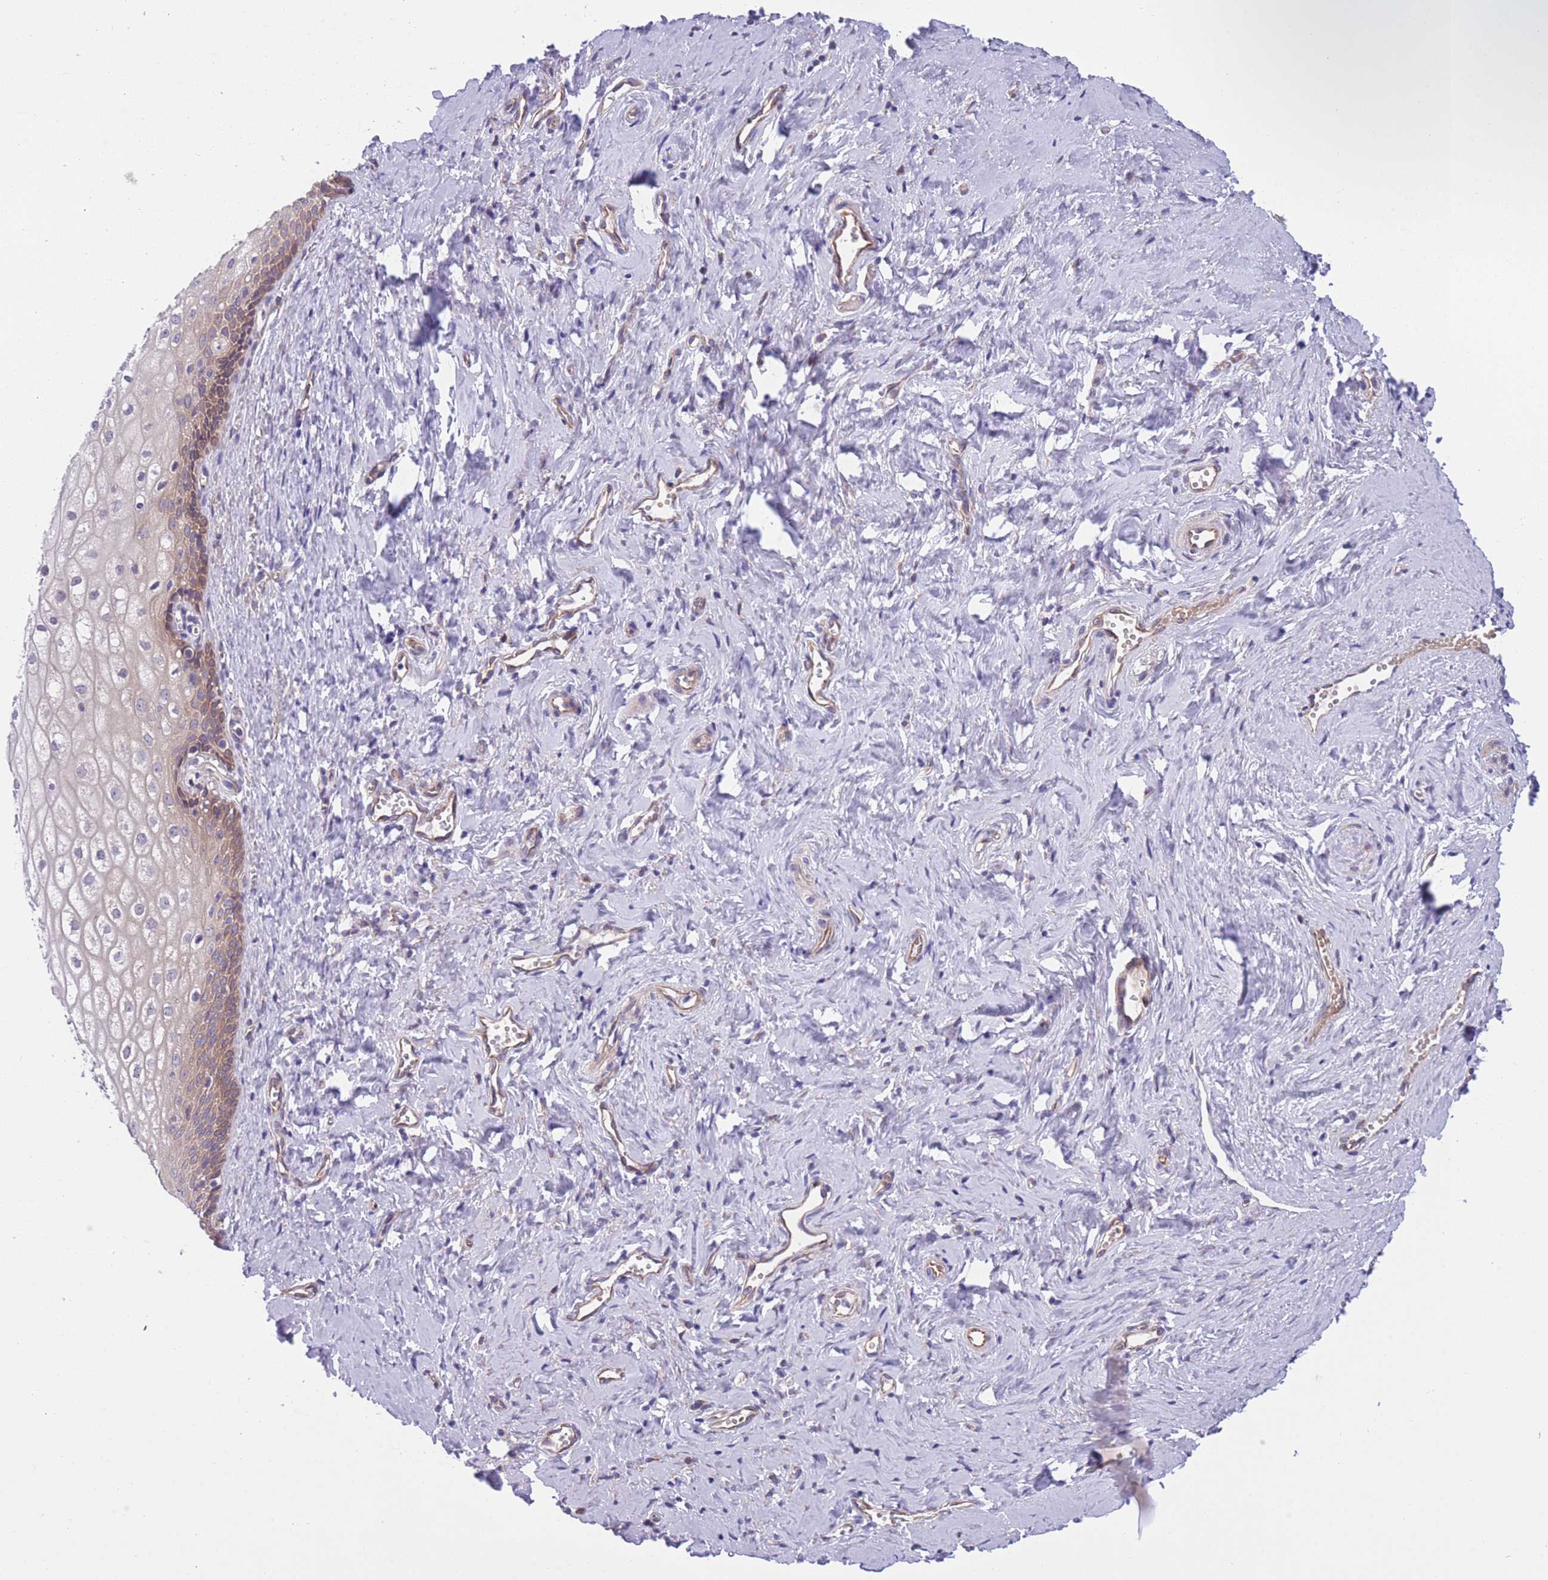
{"staining": {"intensity": "moderate", "quantity": "<25%", "location": "cytoplasmic/membranous"}, "tissue": "vagina", "cell_type": "Squamous epithelial cells", "image_type": "normal", "snomed": [{"axis": "morphology", "description": "Normal tissue, NOS"}, {"axis": "topography", "description": "Vagina"}], "caption": "DAB (3,3'-diaminobenzidine) immunohistochemical staining of unremarkable human vagina reveals moderate cytoplasmic/membranous protein positivity in approximately <25% of squamous epithelial cells. (DAB (3,3'-diaminobenzidine) IHC with brightfield microscopy, high magnification).", "gene": "WWOX", "patient": {"sex": "female", "age": 59}}